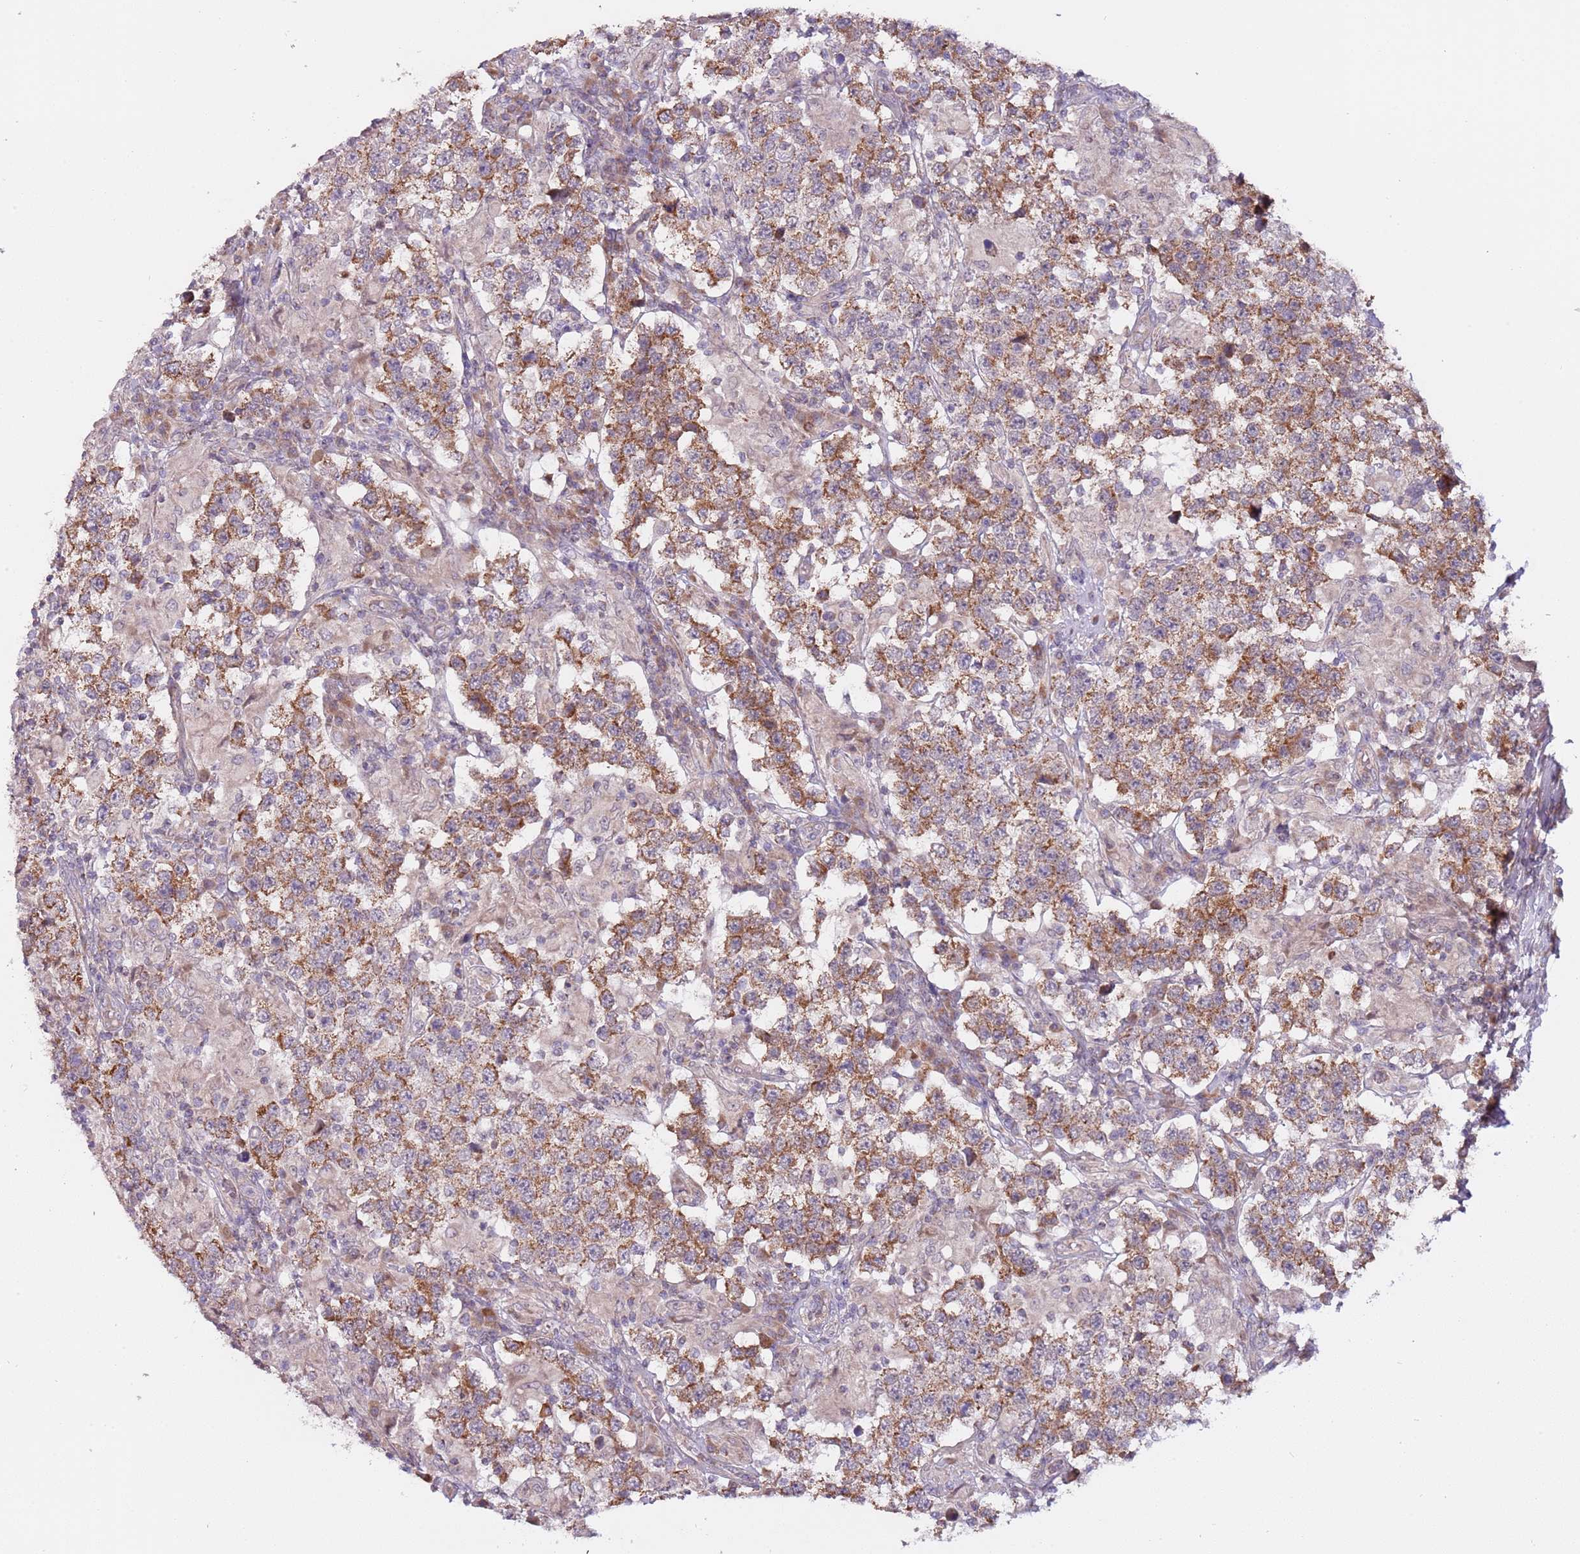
{"staining": {"intensity": "moderate", "quantity": ">75%", "location": "cytoplasmic/membranous"}, "tissue": "testis cancer", "cell_type": "Tumor cells", "image_type": "cancer", "snomed": [{"axis": "morphology", "description": "Seminoma, NOS"}, {"axis": "morphology", "description": "Carcinoma, Embryonal, NOS"}, {"axis": "topography", "description": "Testis"}], "caption": "Protein staining of testis cancer tissue shows moderate cytoplasmic/membranous staining in approximately >75% of tumor cells. (Brightfield microscopy of DAB IHC at high magnification).", "gene": "RNF181", "patient": {"sex": "male", "age": 41}}